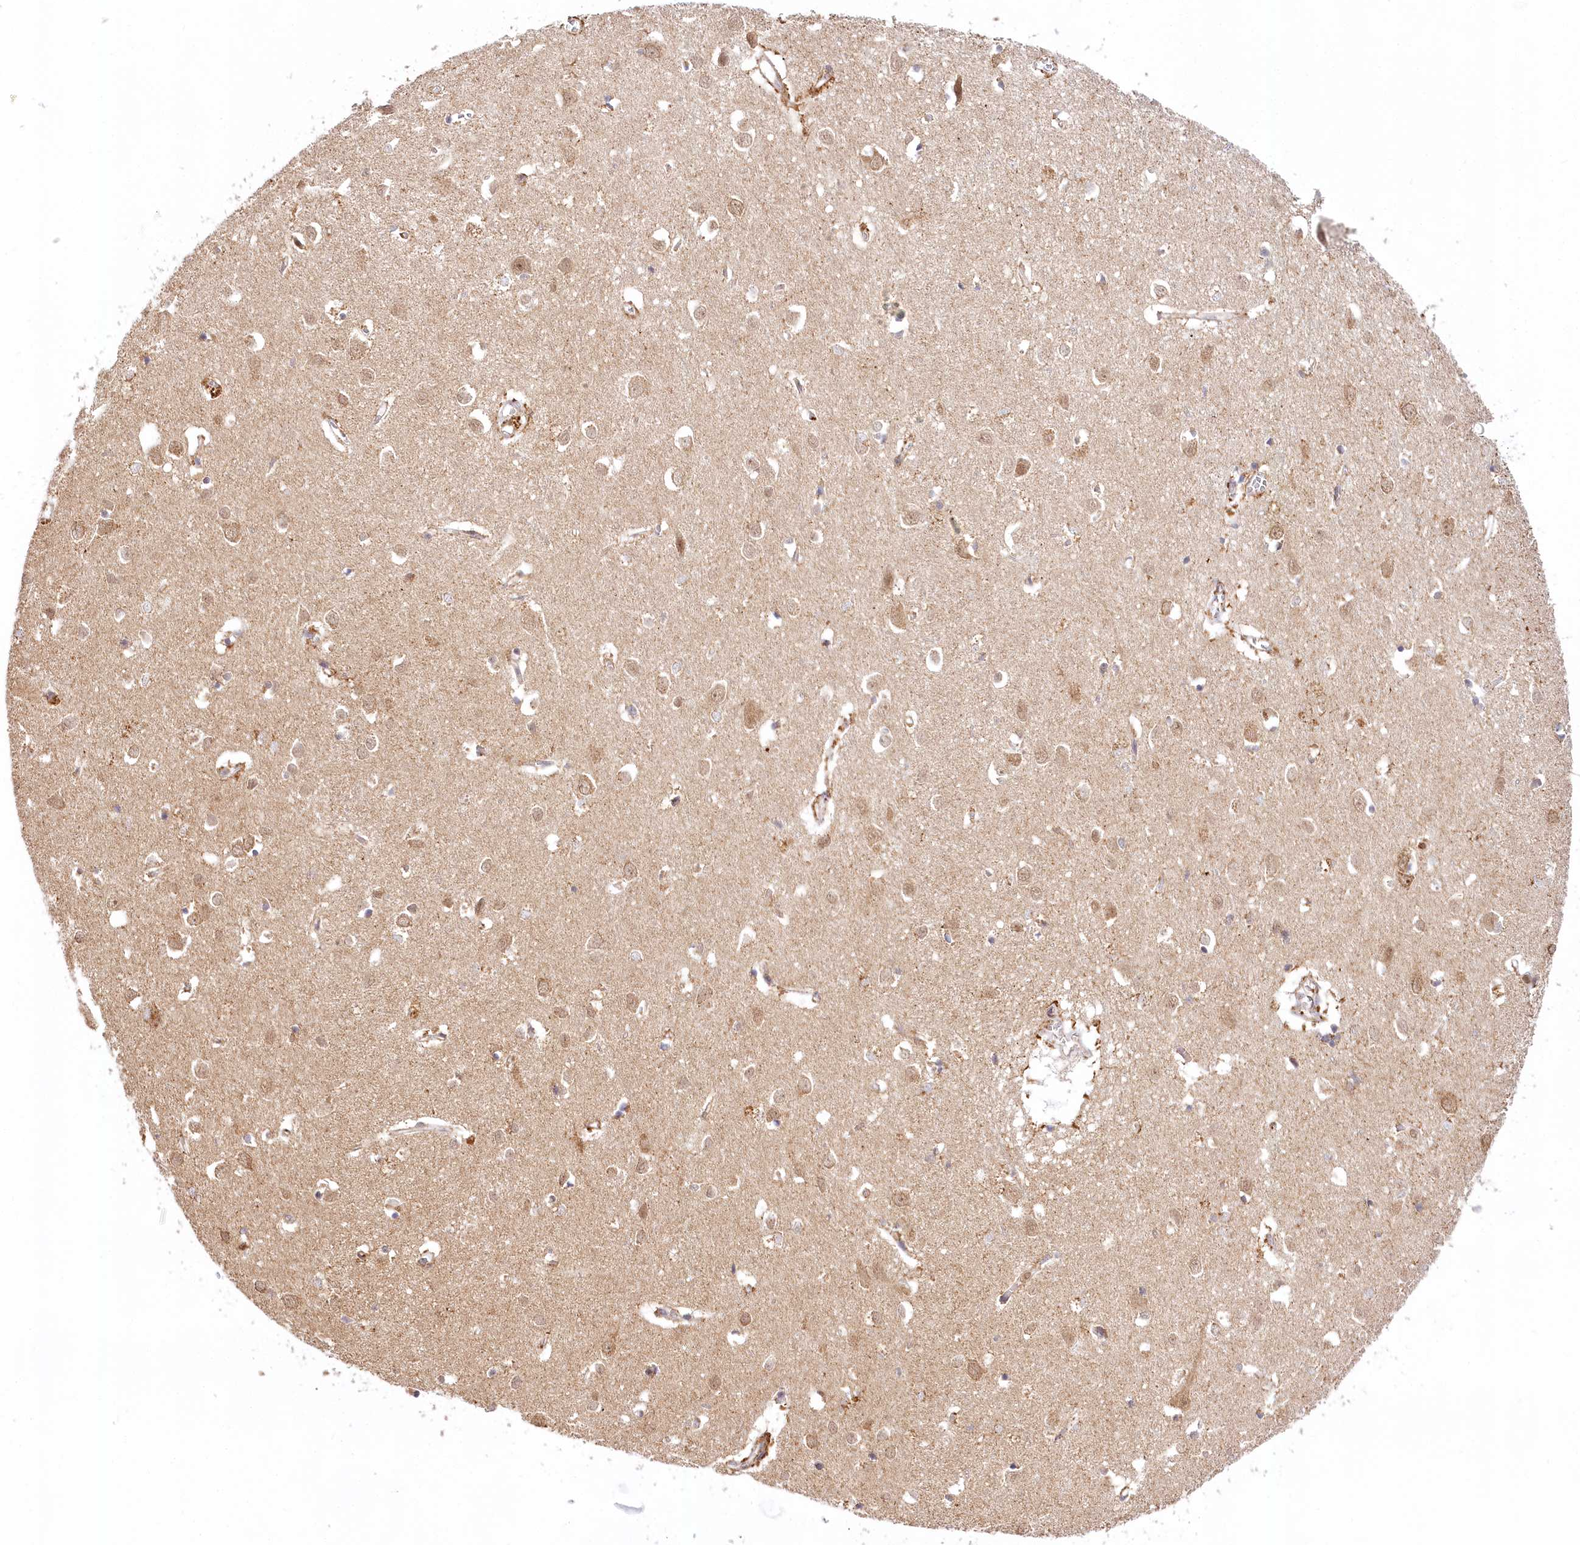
{"staining": {"intensity": "negative", "quantity": "none", "location": "none"}, "tissue": "cerebral cortex", "cell_type": "Endothelial cells", "image_type": "normal", "snomed": [{"axis": "morphology", "description": "Normal tissue, NOS"}, {"axis": "topography", "description": "Cerebral cortex"}], "caption": "IHC image of normal cerebral cortex stained for a protein (brown), which reveals no expression in endothelial cells.", "gene": "RTN4IP1", "patient": {"sex": "female", "age": 64}}